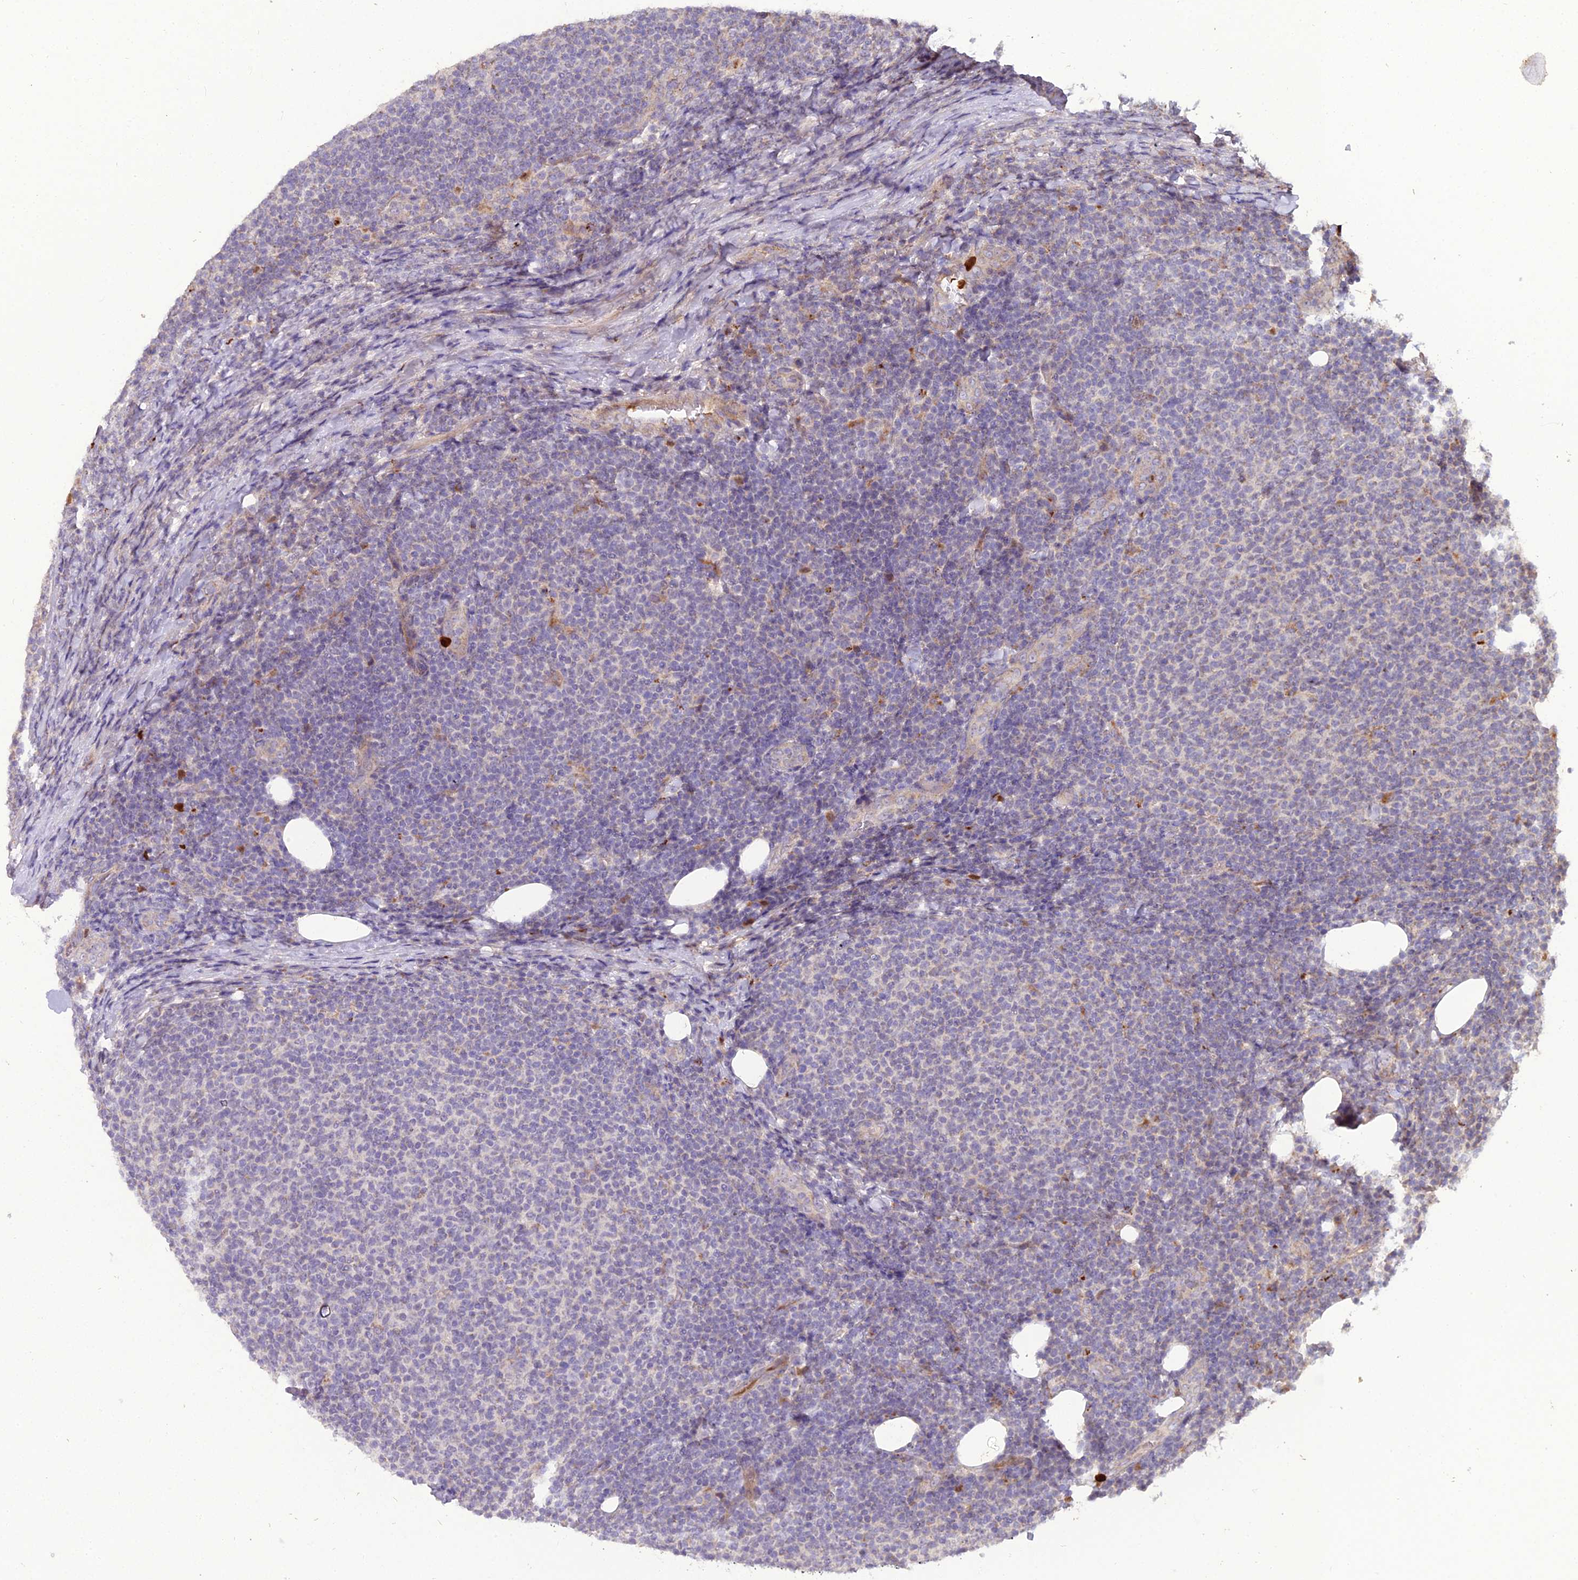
{"staining": {"intensity": "negative", "quantity": "none", "location": "none"}, "tissue": "lymphoma", "cell_type": "Tumor cells", "image_type": "cancer", "snomed": [{"axis": "morphology", "description": "Malignant lymphoma, non-Hodgkin's type, Low grade"}, {"axis": "topography", "description": "Lymph node"}], "caption": "This image is of lymphoma stained with immunohistochemistry (IHC) to label a protein in brown with the nuclei are counter-stained blue. There is no expression in tumor cells. (Stains: DAB immunohistochemistry (IHC) with hematoxylin counter stain, Microscopy: brightfield microscopy at high magnification).", "gene": "EID2", "patient": {"sex": "male", "age": 66}}